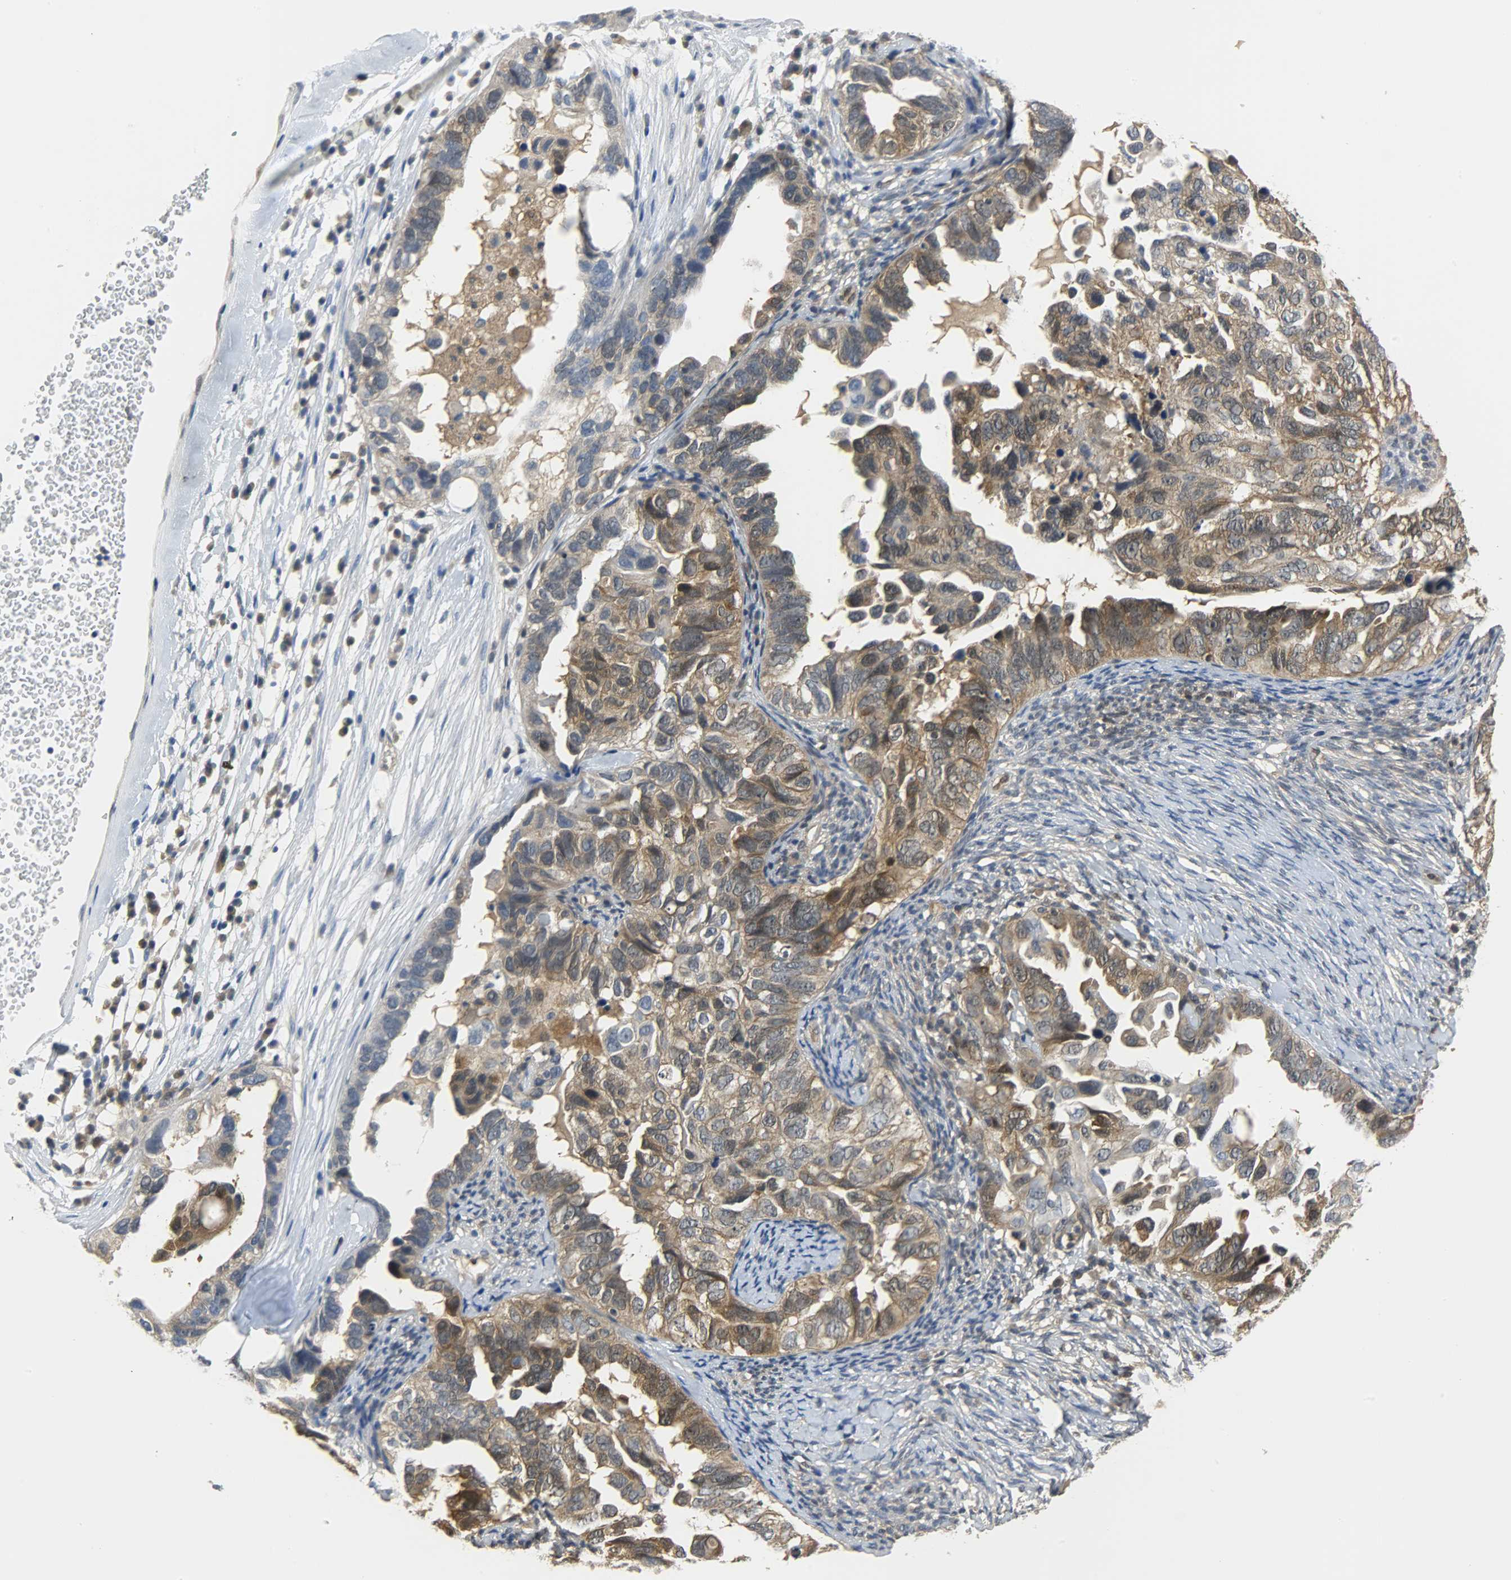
{"staining": {"intensity": "moderate", "quantity": ">75%", "location": "cytoplasmic/membranous"}, "tissue": "ovarian cancer", "cell_type": "Tumor cells", "image_type": "cancer", "snomed": [{"axis": "morphology", "description": "Cystadenocarcinoma, serous, NOS"}, {"axis": "topography", "description": "Ovary"}], "caption": "Ovarian serous cystadenocarcinoma stained with a protein marker displays moderate staining in tumor cells.", "gene": "EIF4EBP1", "patient": {"sex": "female", "age": 82}}